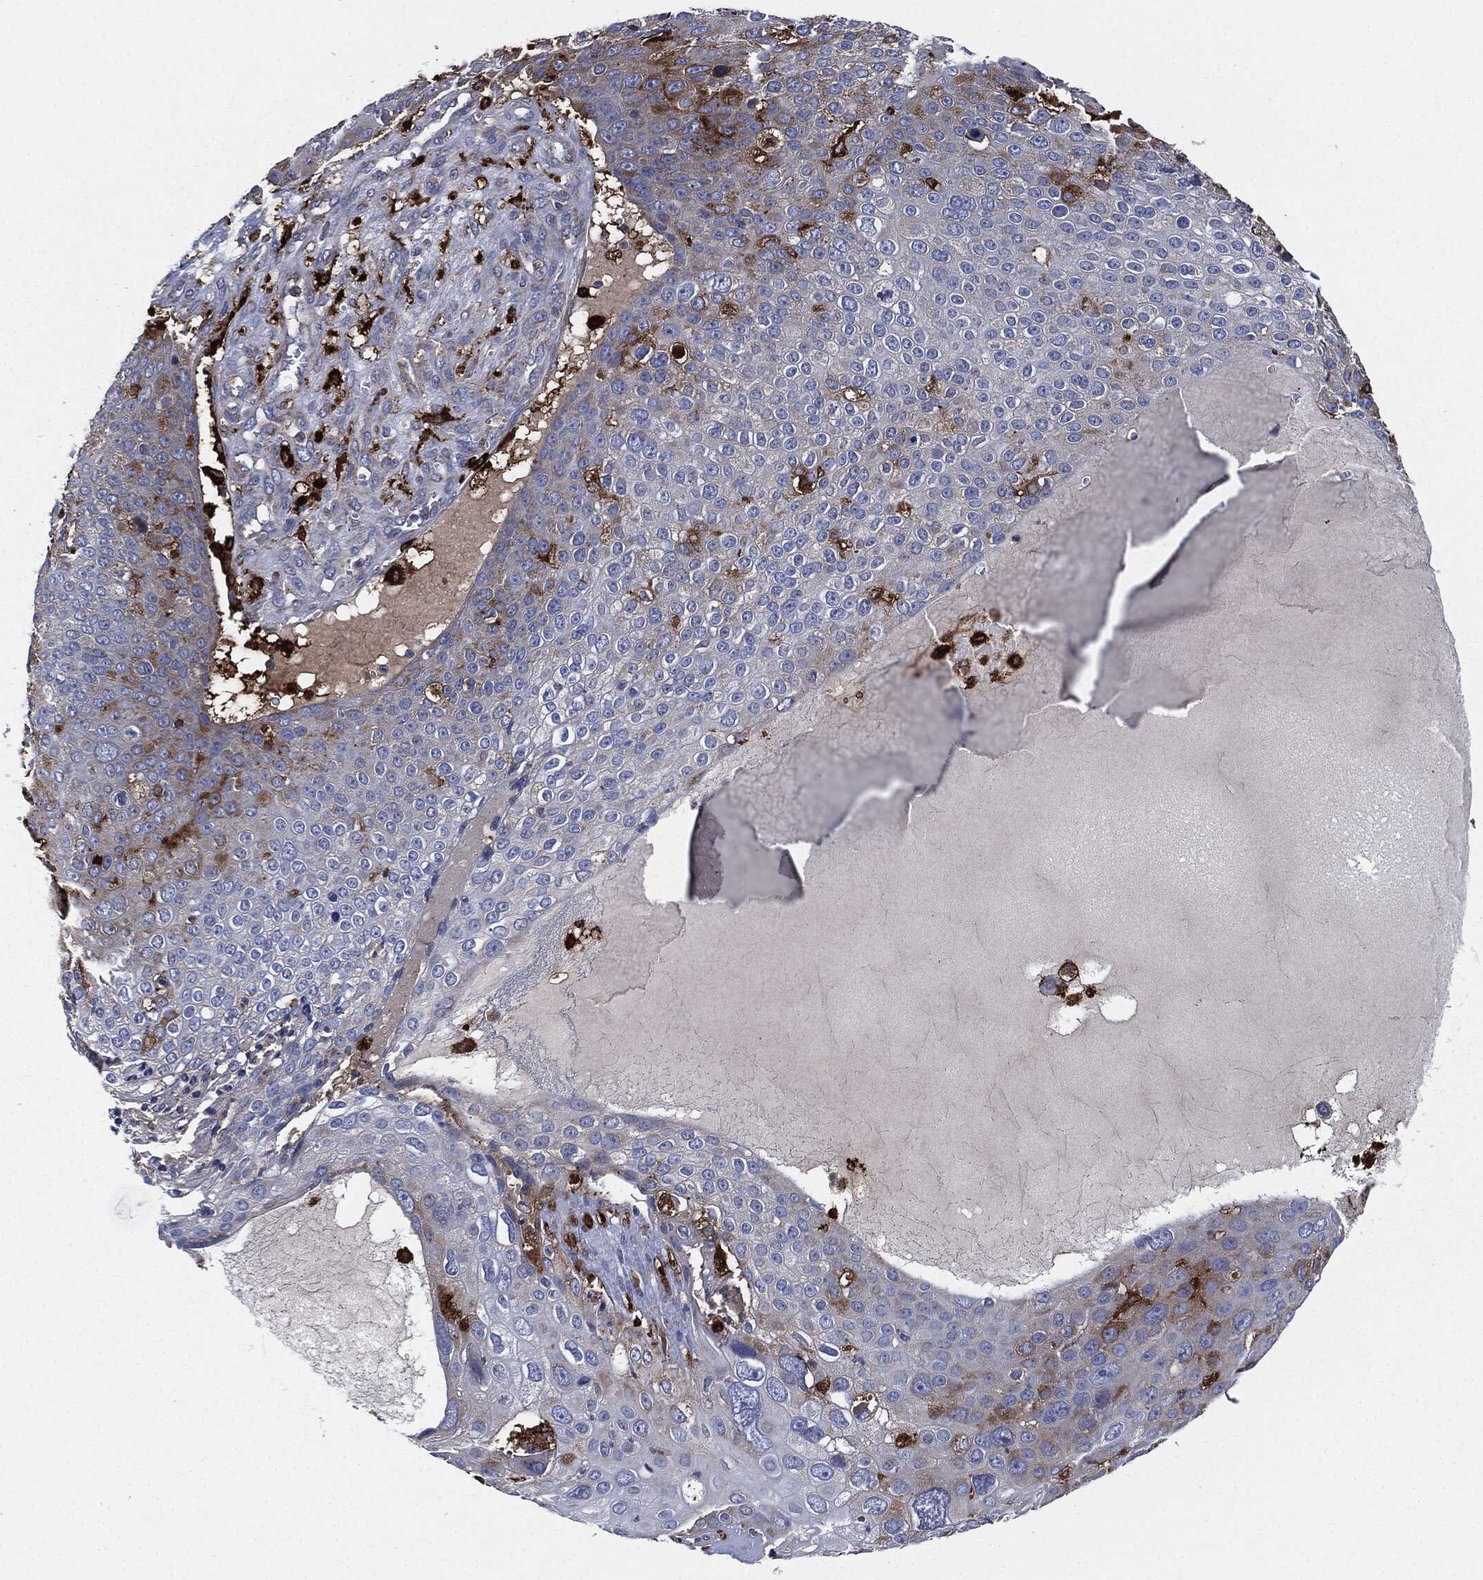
{"staining": {"intensity": "moderate", "quantity": "<25%", "location": "cytoplasmic/membranous"}, "tissue": "skin cancer", "cell_type": "Tumor cells", "image_type": "cancer", "snomed": [{"axis": "morphology", "description": "Squamous cell carcinoma, NOS"}, {"axis": "topography", "description": "Skin"}], "caption": "A high-resolution histopathology image shows immunohistochemistry staining of skin squamous cell carcinoma, which exhibits moderate cytoplasmic/membranous expression in approximately <25% of tumor cells. The staining was performed using DAB (3,3'-diaminobenzidine), with brown indicating positive protein expression. Nuclei are stained blue with hematoxylin.", "gene": "TMEM11", "patient": {"sex": "male", "age": 71}}